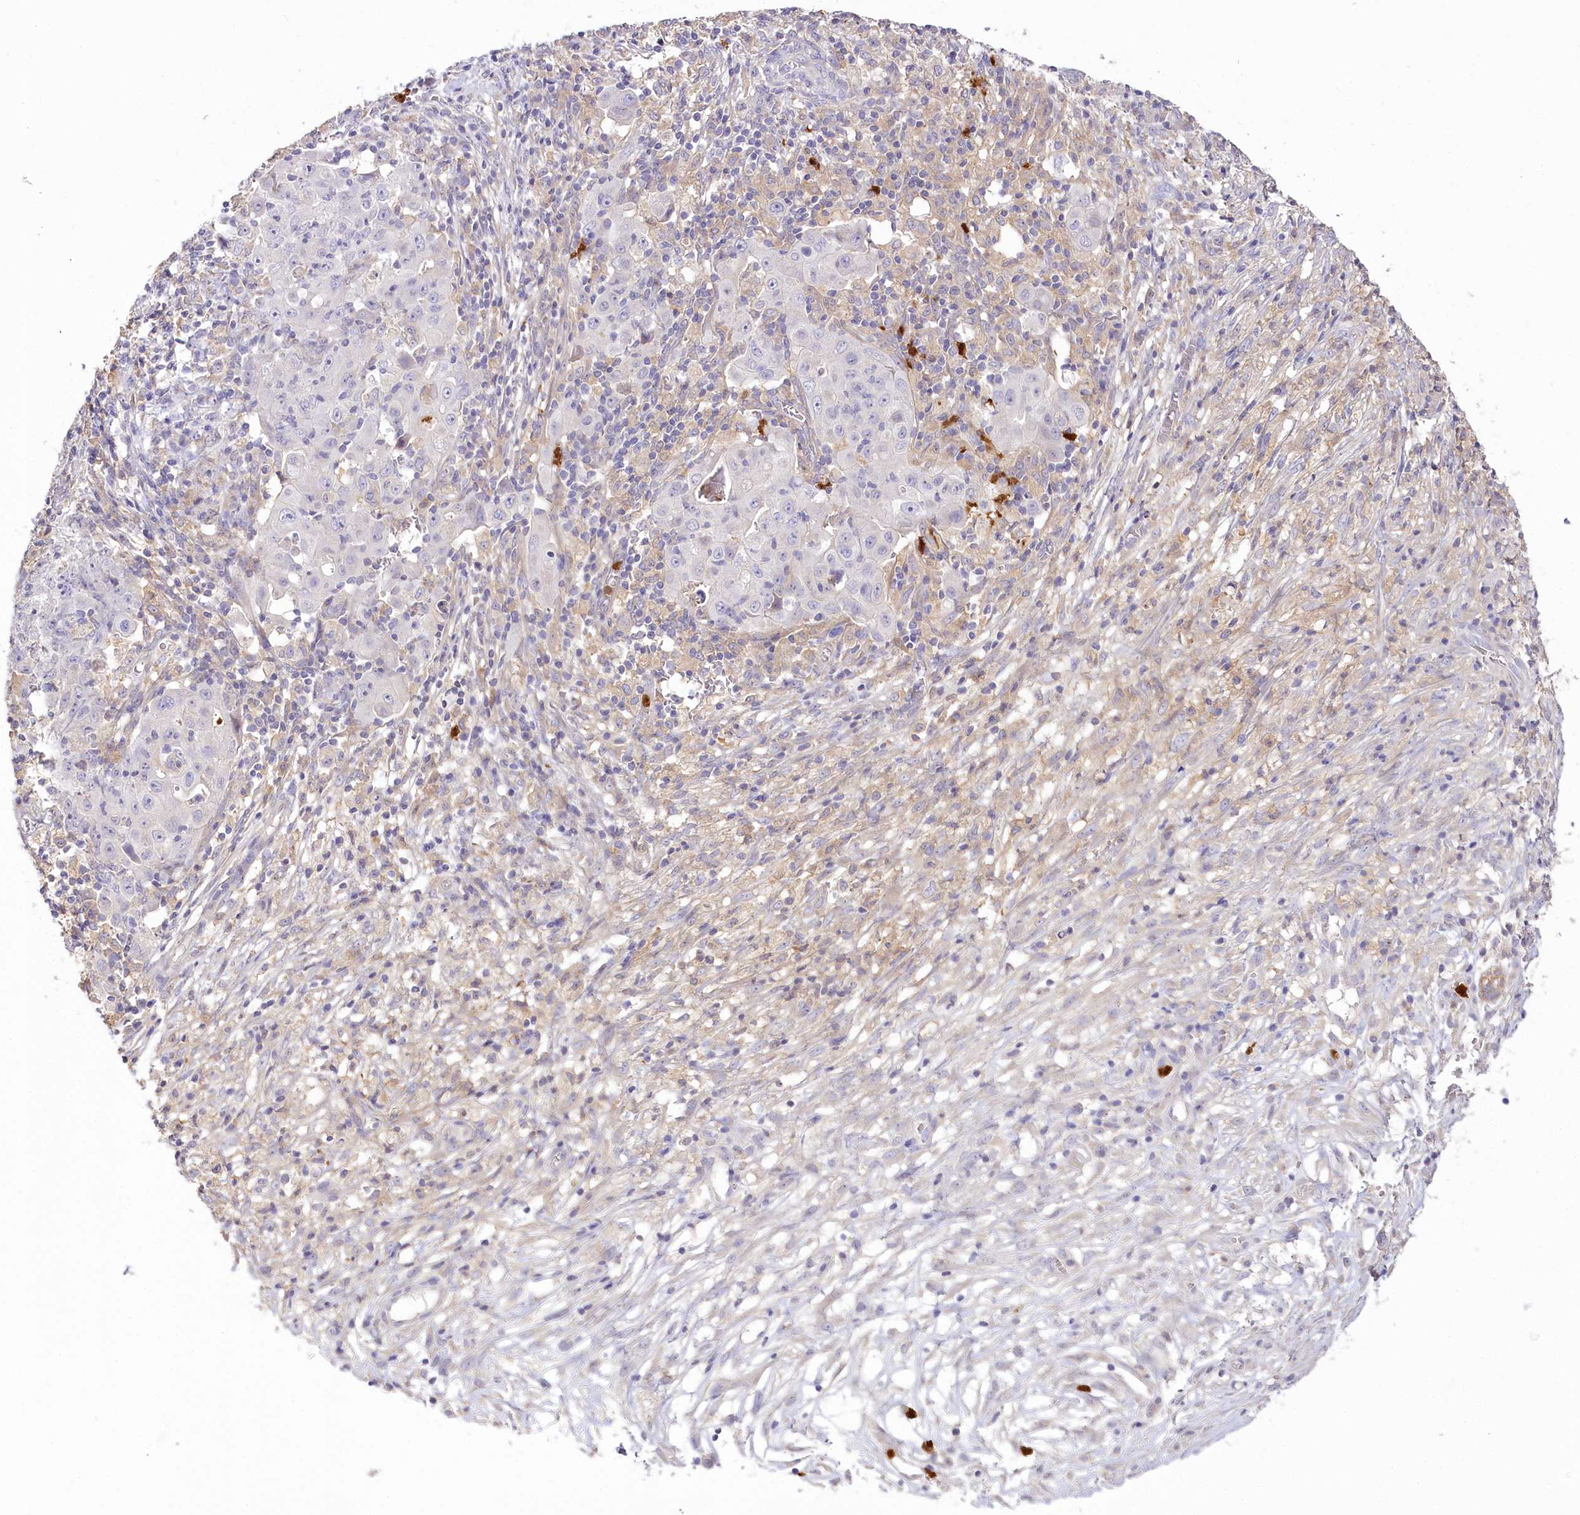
{"staining": {"intensity": "negative", "quantity": "none", "location": "none"}, "tissue": "ovarian cancer", "cell_type": "Tumor cells", "image_type": "cancer", "snomed": [{"axis": "morphology", "description": "Carcinoma, endometroid"}, {"axis": "topography", "description": "Ovary"}], "caption": "This is an immunohistochemistry histopathology image of ovarian endometroid carcinoma. There is no staining in tumor cells.", "gene": "DPYD", "patient": {"sex": "female", "age": 42}}